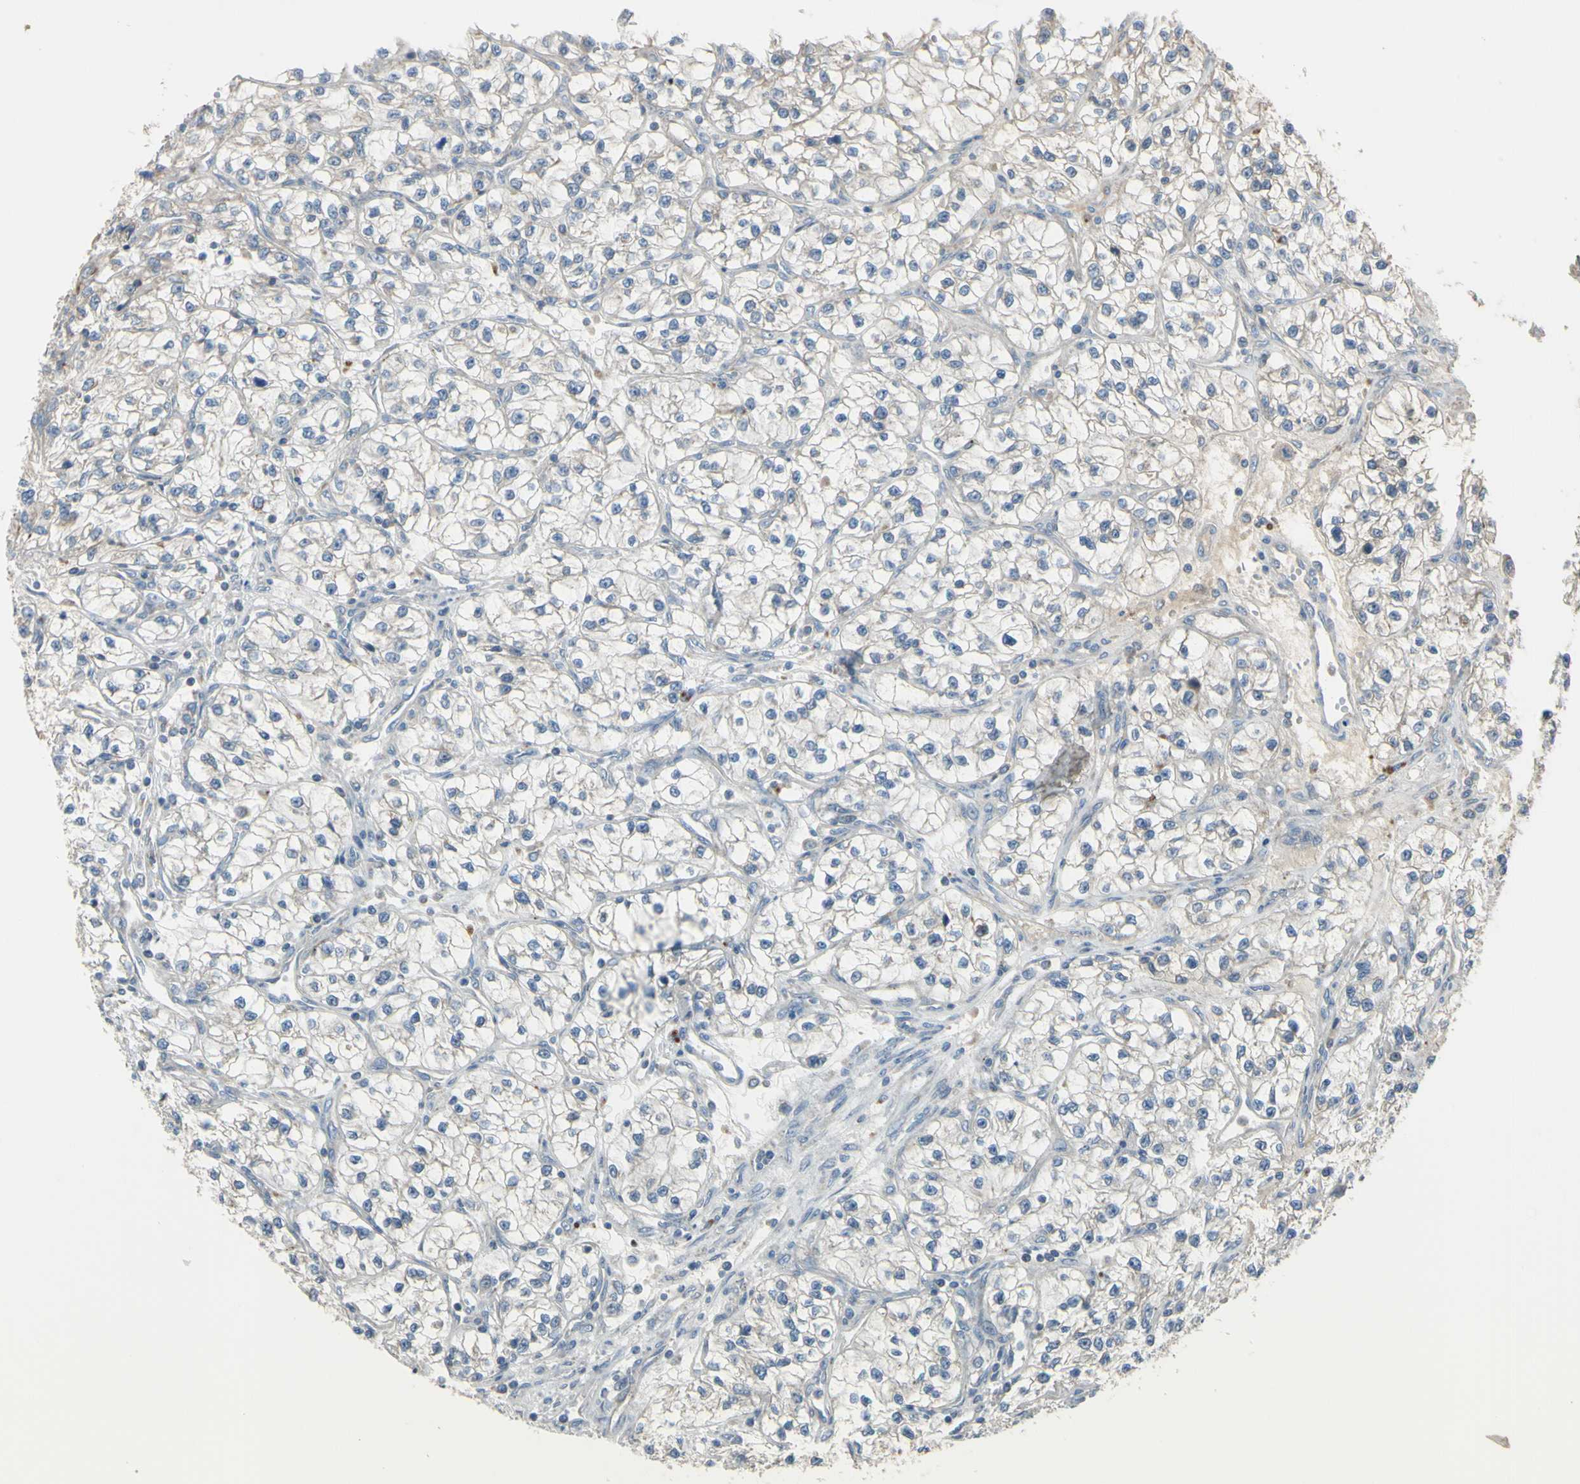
{"staining": {"intensity": "negative", "quantity": "none", "location": "none"}, "tissue": "renal cancer", "cell_type": "Tumor cells", "image_type": "cancer", "snomed": [{"axis": "morphology", "description": "Adenocarcinoma, NOS"}, {"axis": "topography", "description": "Kidney"}], "caption": "This is a histopathology image of immunohistochemistry (IHC) staining of adenocarcinoma (renal), which shows no staining in tumor cells.", "gene": "ANGPTL1", "patient": {"sex": "female", "age": 57}}